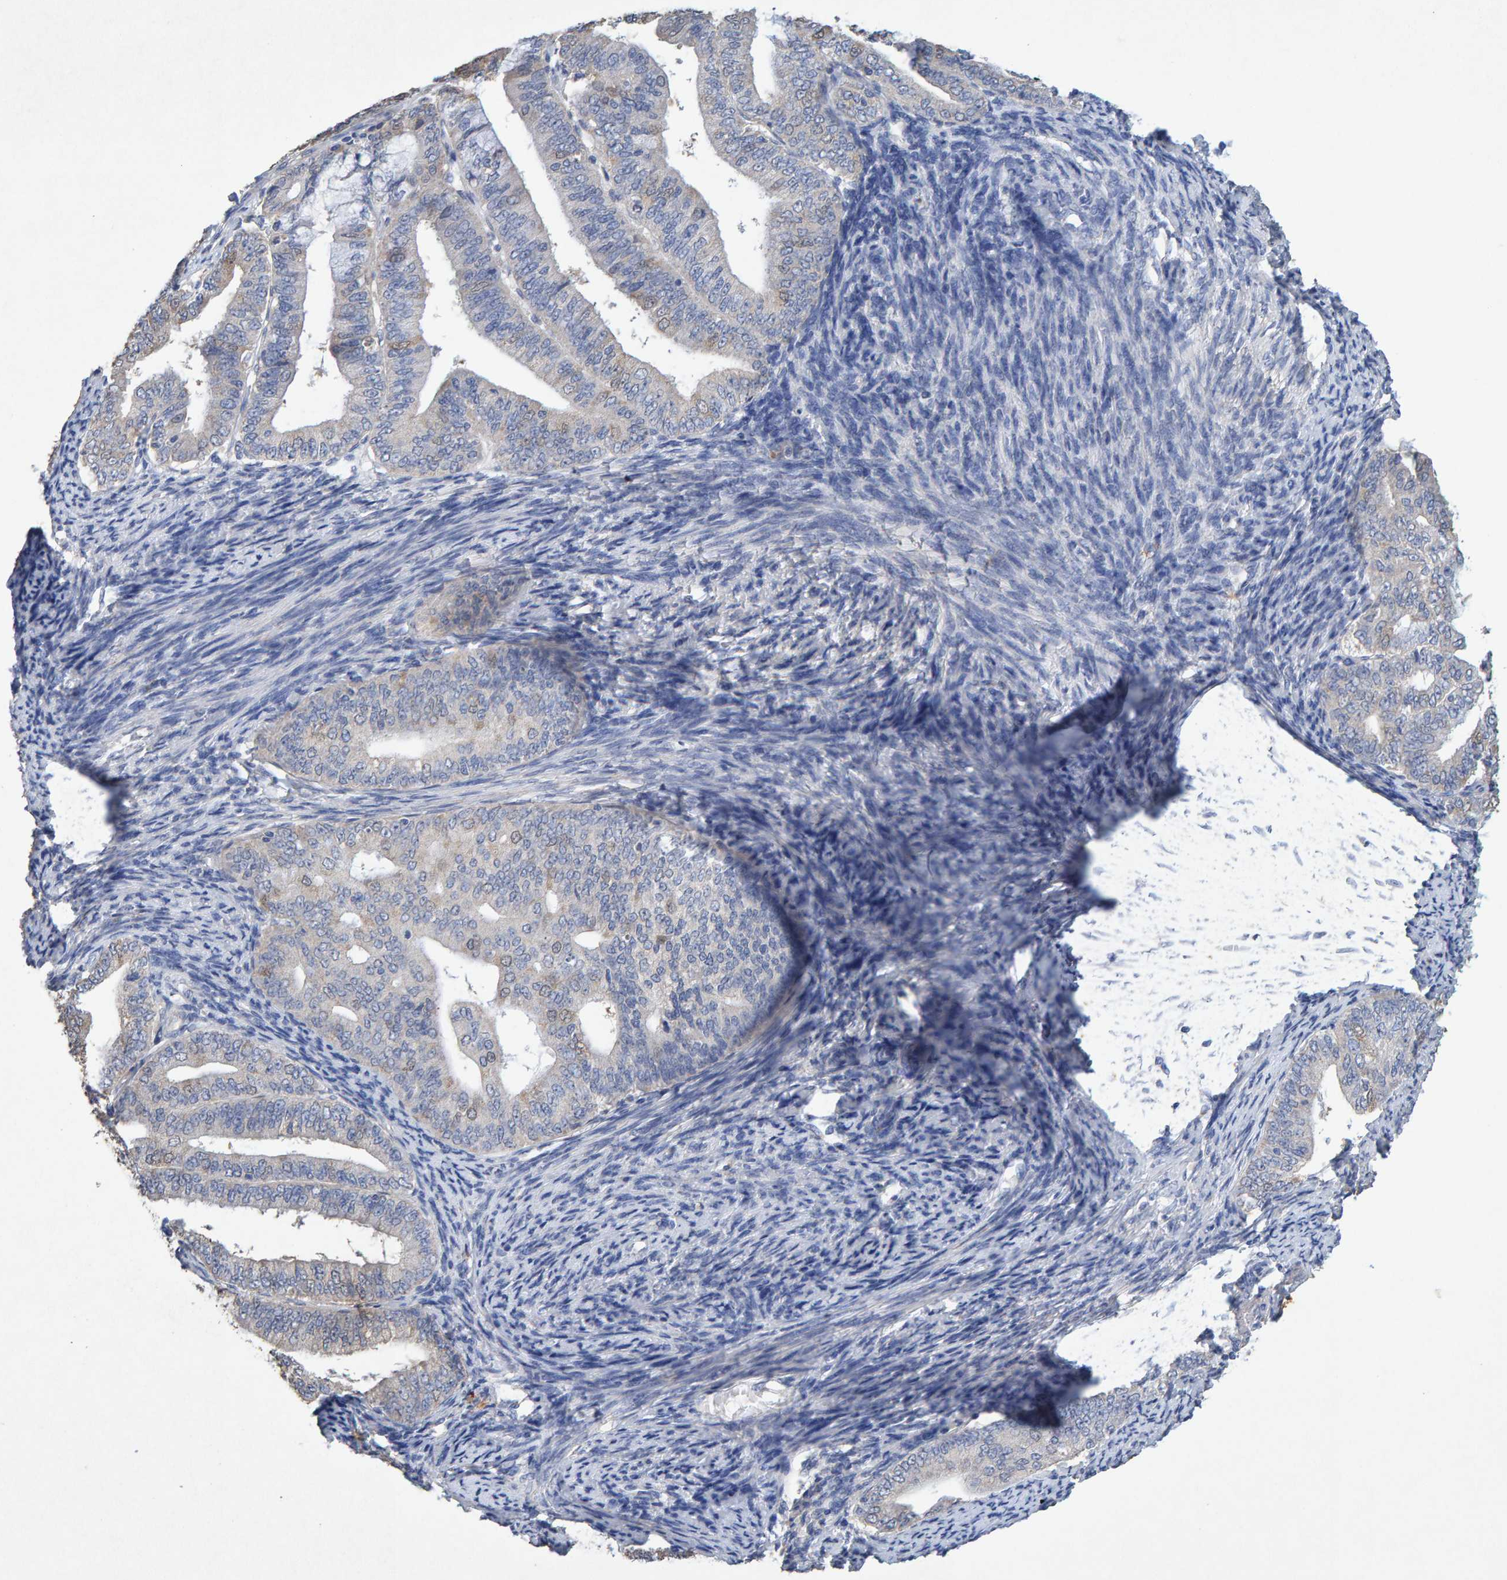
{"staining": {"intensity": "weak", "quantity": "<25%", "location": "cytoplasmic/membranous"}, "tissue": "endometrial cancer", "cell_type": "Tumor cells", "image_type": "cancer", "snomed": [{"axis": "morphology", "description": "Adenocarcinoma, NOS"}, {"axis": "topography", "description": "Endometrium"}], "caption": "This image is of endometrial cancer (adenocarcinoma) stained with IHC to label a protein in brown with the nuclei are counter-stained blue. There is no positivity in tumor cells.", "gene": "CTH", "patient": {"sex": "female", "age": 63}}